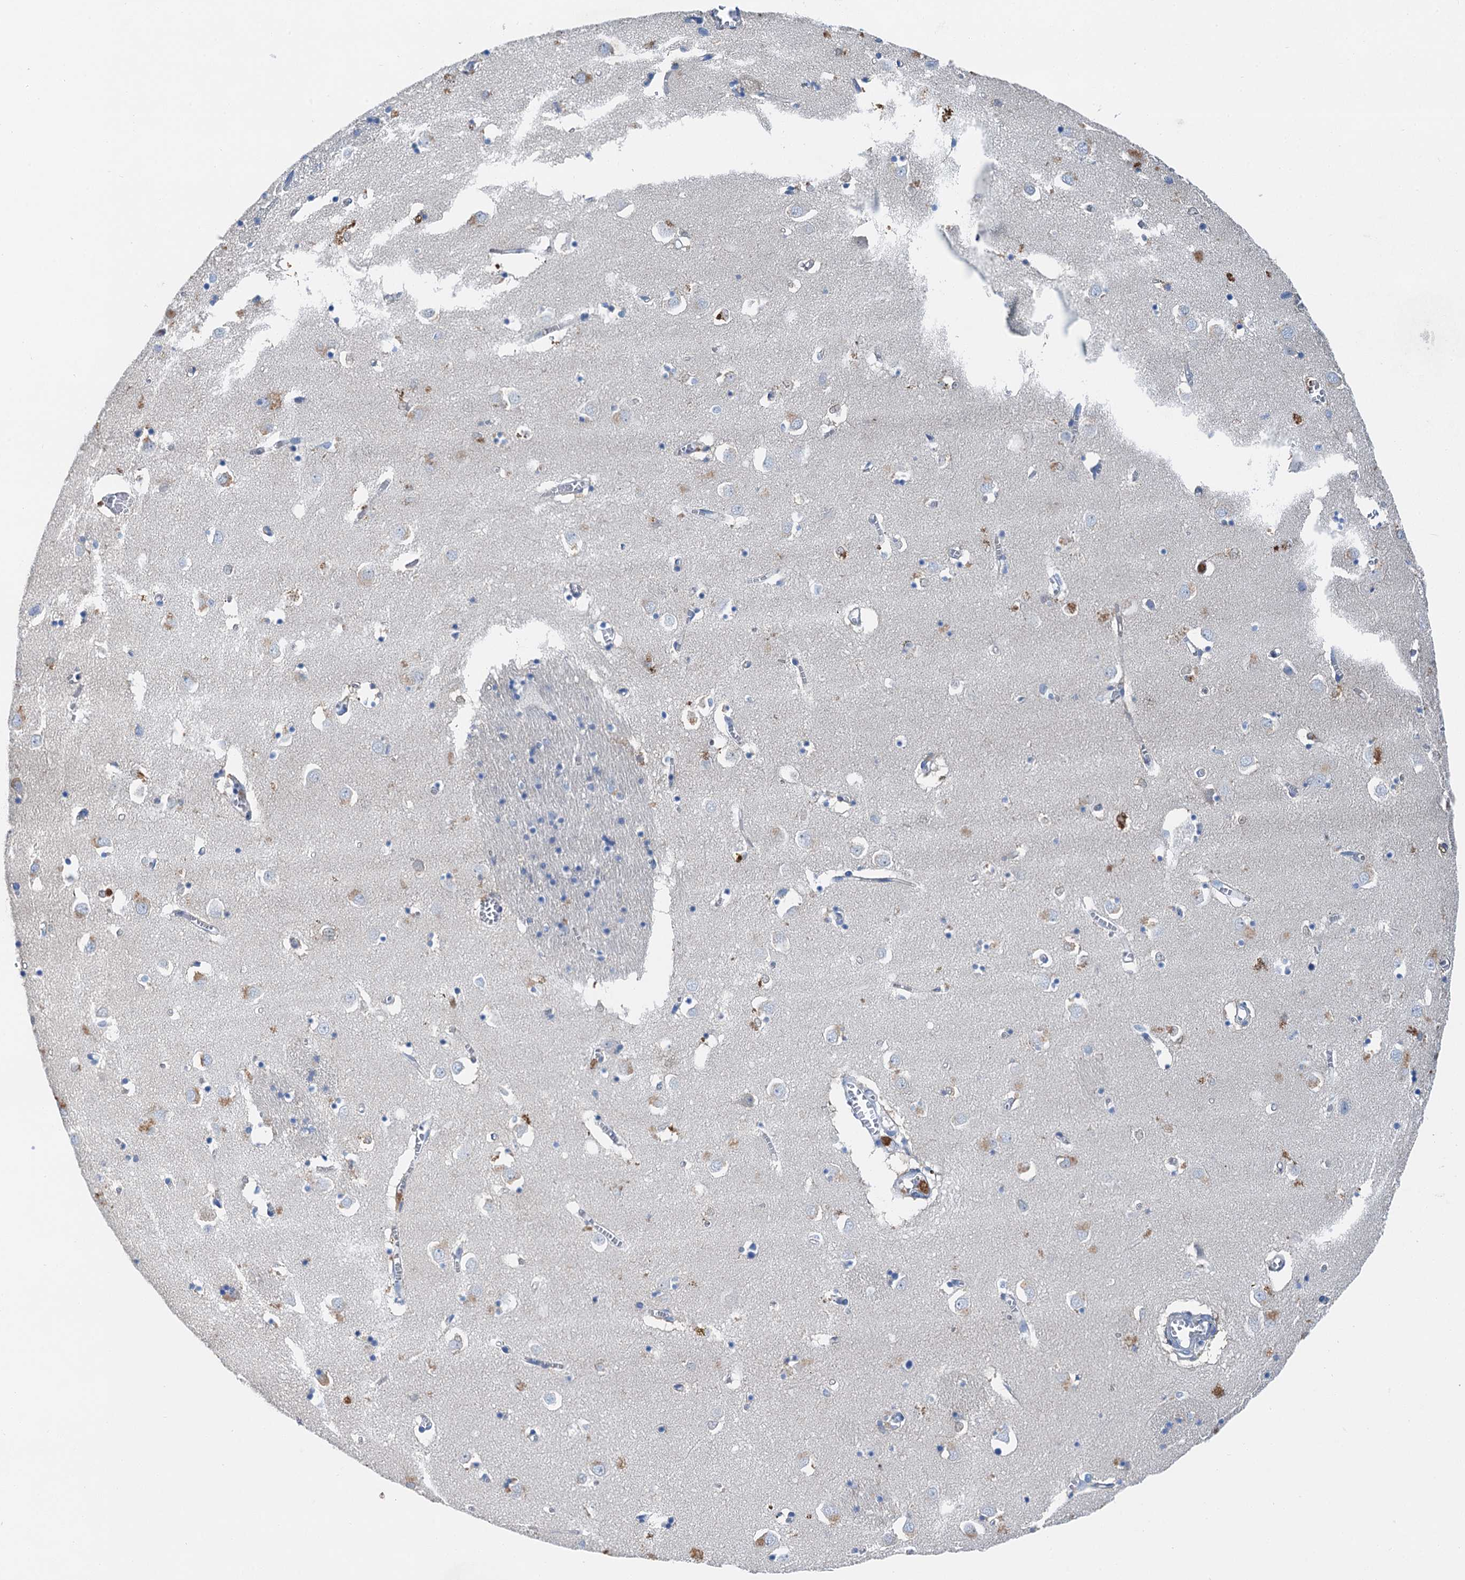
{"staining": {"intensity": "negative", "quantity": "none", "location": "none"}, "tissue": "caudate", "cell_type": "Glial cells", "image_type": "normal", "snomed": [{"axis": "morphology", "description": "Normal tissue, NOS"}, {"axis": "topography", "description": "Lateral ventricle wall"}], "caption": "Immunohistochemistry image of unremarkable caudate: human caudate stained with DAB (3,3'-diaminobenzidine) displays no significant protein staining in glial cells. The staining was performed using DAB (3,3'-diaminobenzidine) to visualize the protein expression in brown, while the nuclei were stained in blue with hematoxylin (Magnification: 20x).", "gene": "OTOA", "patient": {"sex": "male", "age": 70}}